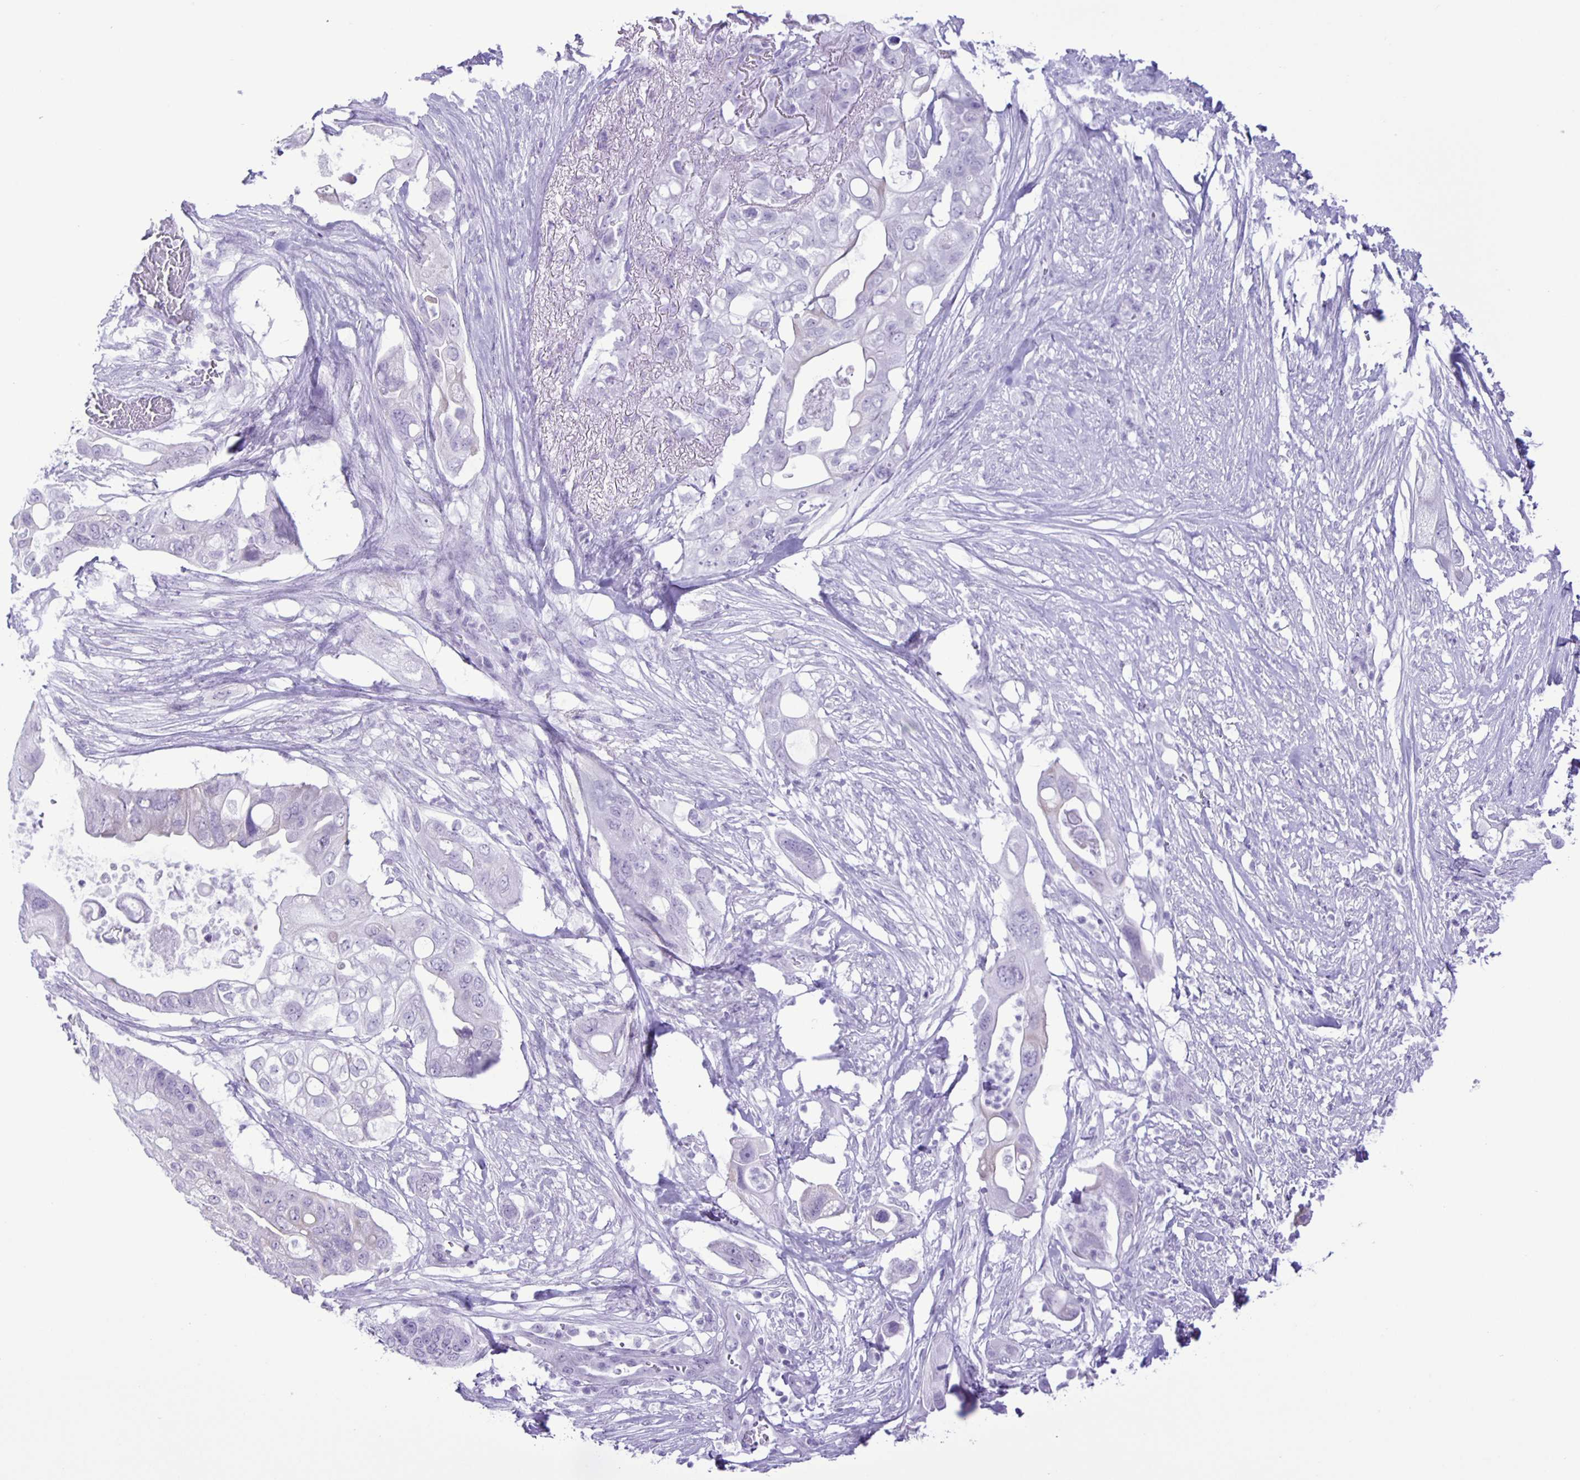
{"staining": {"intensity": "negative", "quantity": "none", "location": "none"}, "tissue": "pancreatic cancer", "cell_type": "Tumor cells", "image_type": "cancer", "snomed": [{"axis": "morphology", "description": "Adenocarcinoma, NOS"}, {"axis": "topography", "description": "Pancreas"}], "caption": "Immunohistochemistry micrograph of neoplastic tissue: human adenocarcinoma (pancreatic) stained with DAB demonstrates no significant protein staining in tumor cells.", "gene": "EZHIP", "patient": {"sex": "female", "age": 72}}